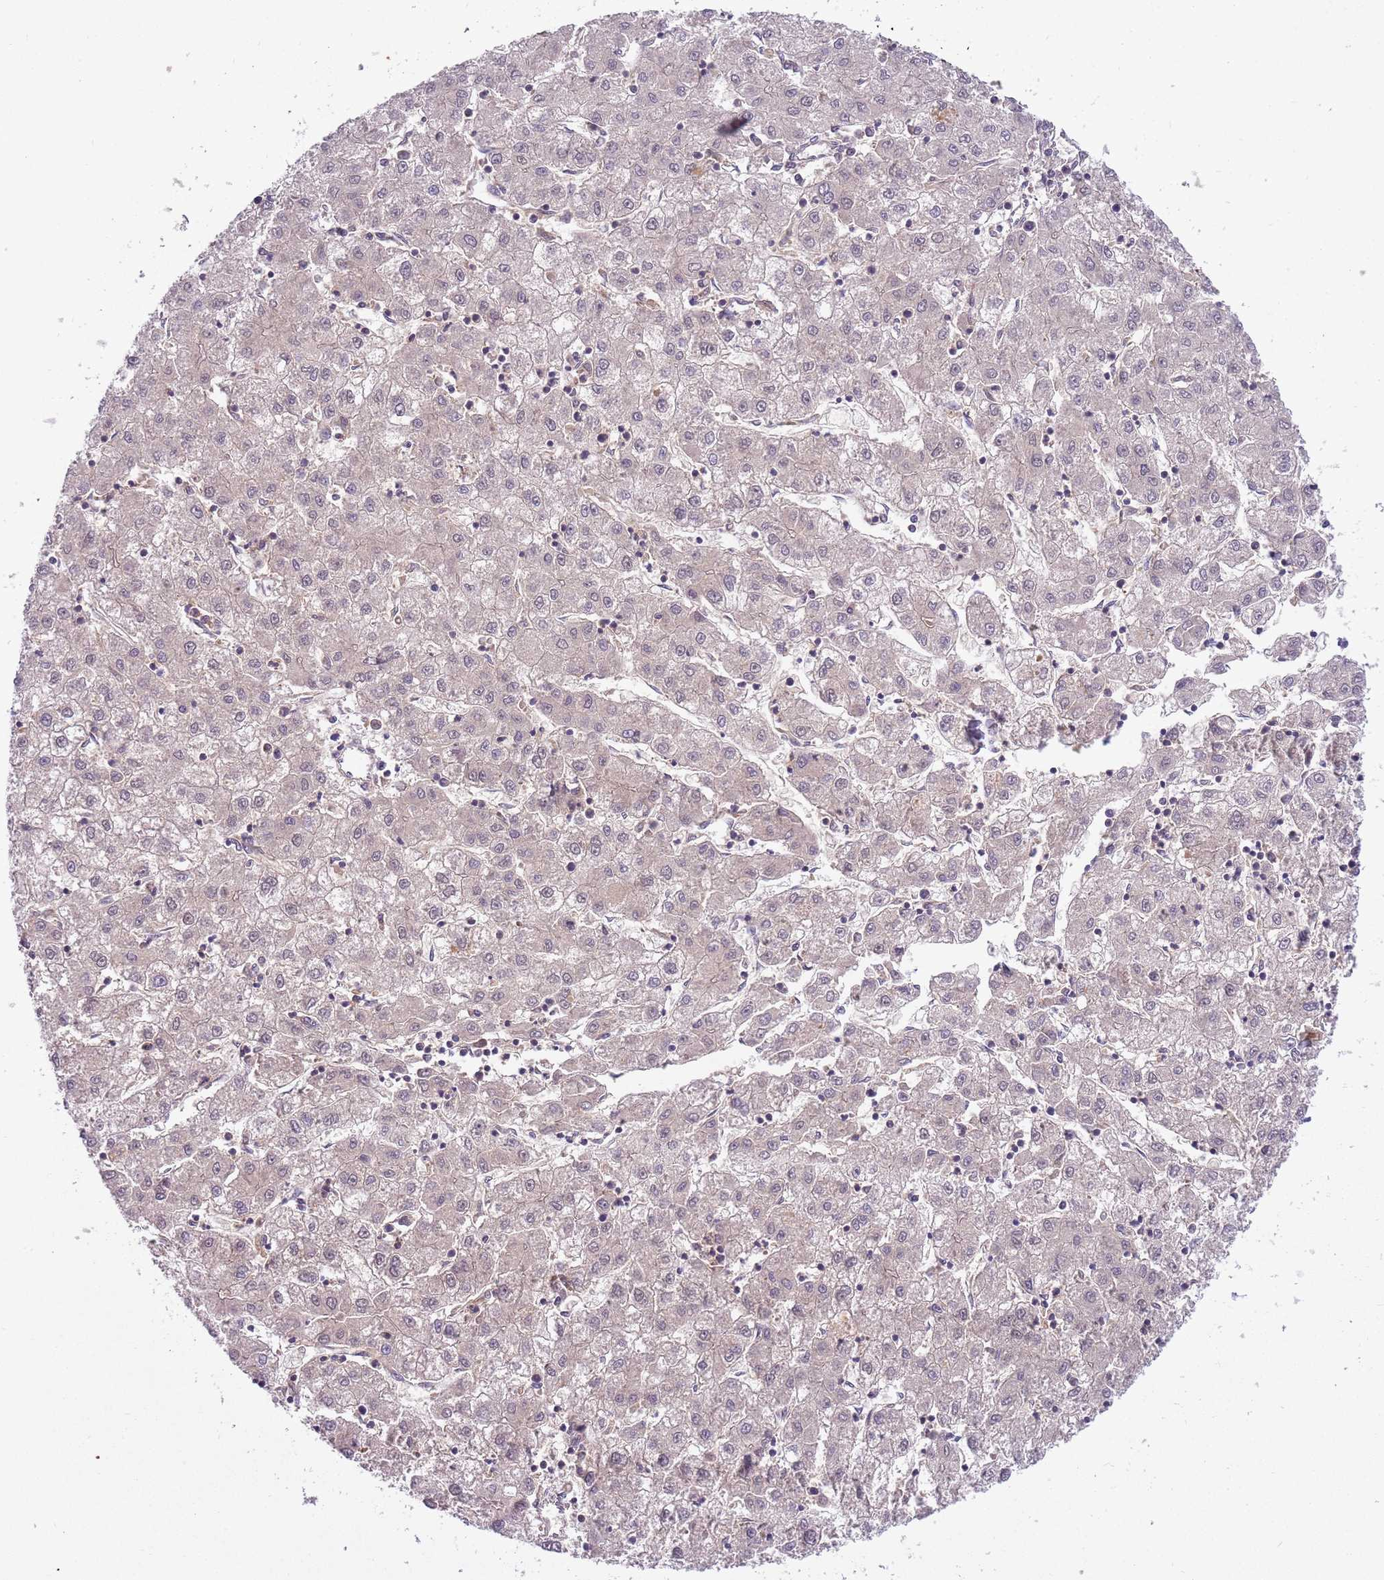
{"staining": {"intensity": "negative", "quantity": "none", "location": "none"}, "tissue": "liver cancer", "cell_type": "Tumor cells", "image_type": "cancer", "snomed": [{"axis": "morphology", "description": "Carcinoma, Hepatocellular, NOS"}, {"axis": "topography", "description": "Liver"}], "caption": "There is no significant staining in tumor cells of liver cancer (hepatocellular carcinoma).", "gene": "CFAP73", "patient": {"sex": "male", "age": 72}}